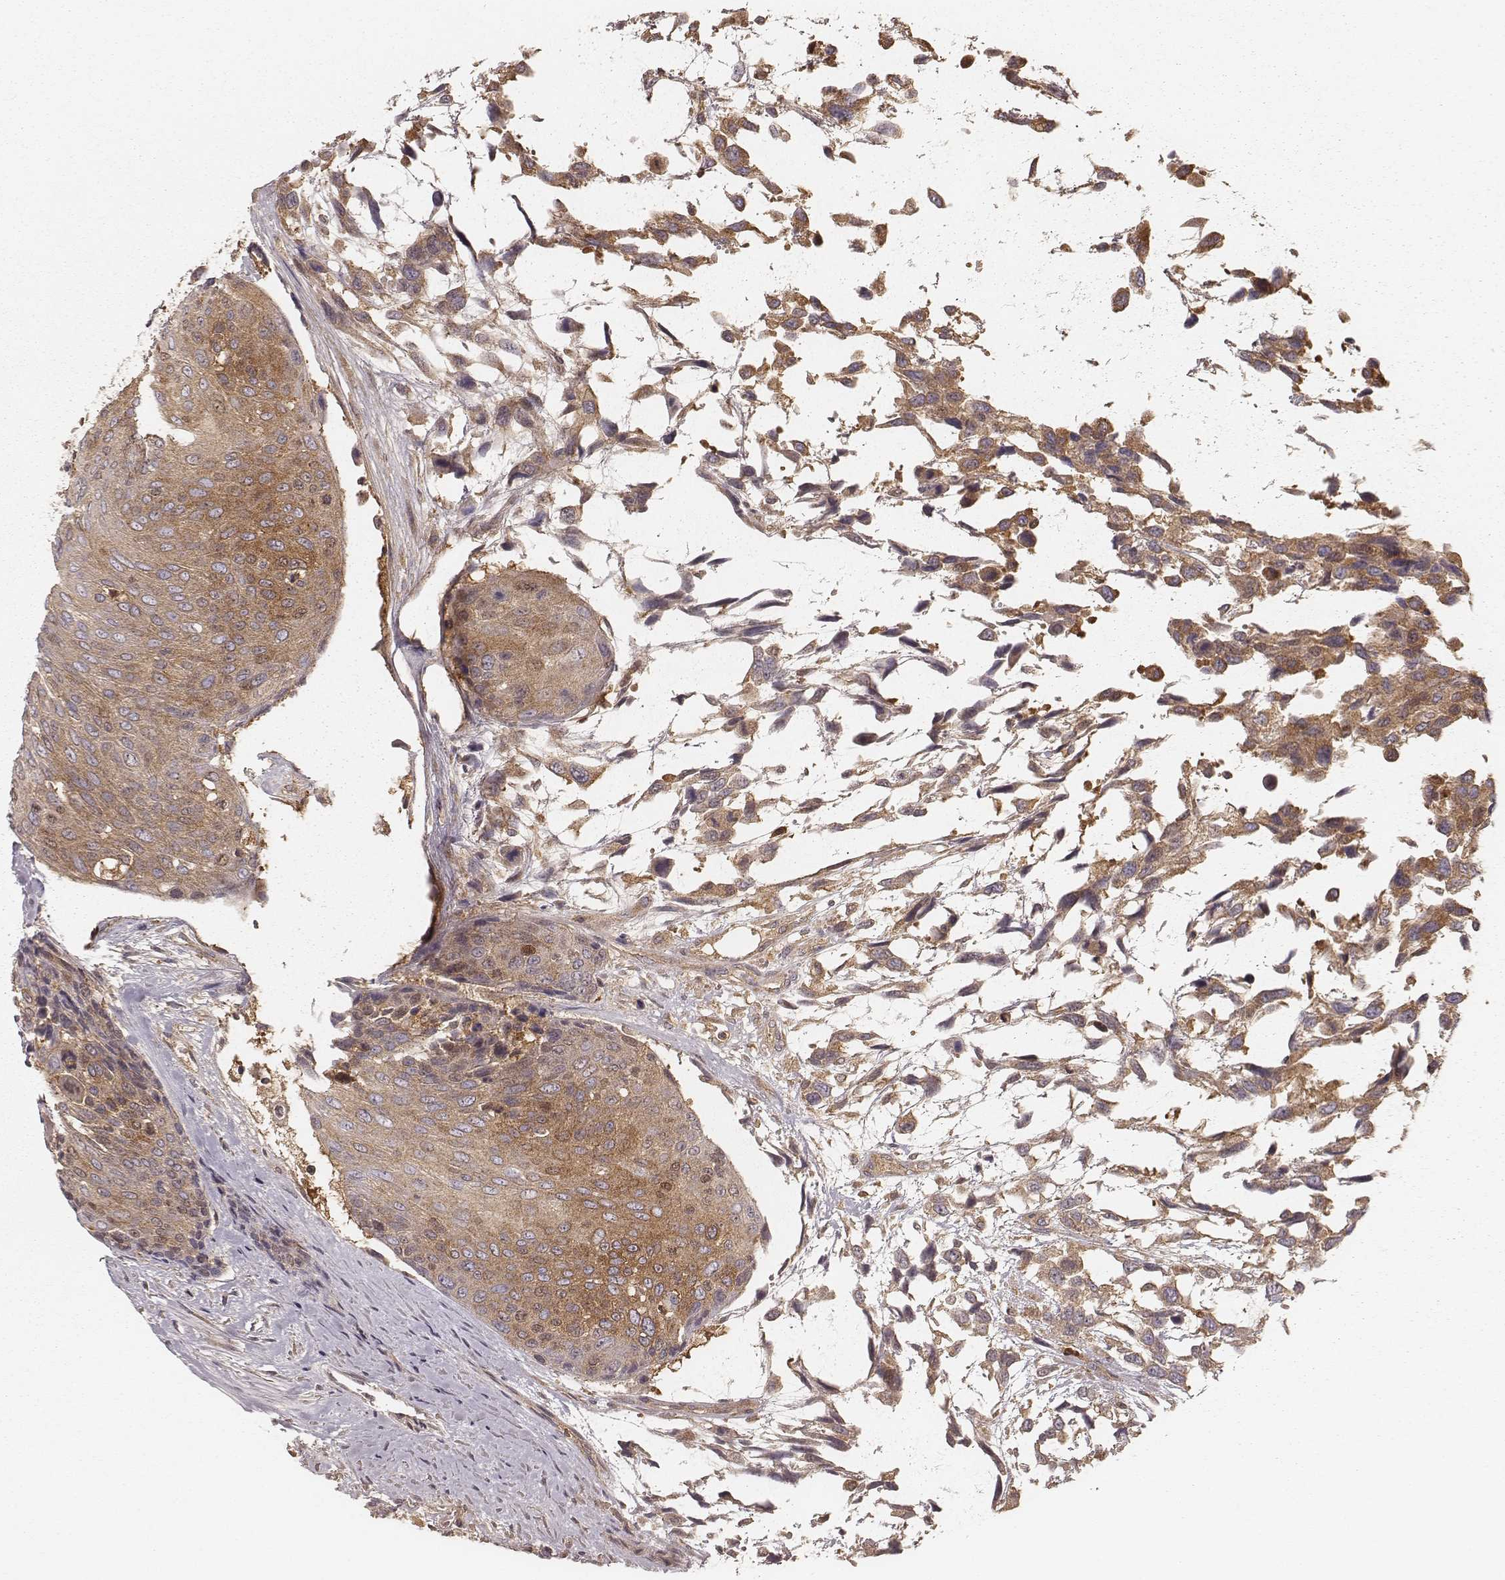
{"staining": {"intensity": "moderate", "quantity": ">75%", "location": "cytoplasmic/membranous"}, "tissue": "urothelial cancer", "cell_type": "Tumor cells", "image_type": "cancer", "snomed": [{"axis": "morphology", "description": "Urothelial carcinoma, High grade"}, {"axis": "topography", "description": "Urinary bladder"}], "caption": "A medium amount of moderate cytoplasmic/membranous staining is identified in about >75% of tumor cells in urothelial cancer tissue. (DAB (3,3'-diaminobenzidine) = brown stain, brightfield microscopy at high magnification).", "gene": "CARS1", "patient": {"sex": "female", "age": 70}}